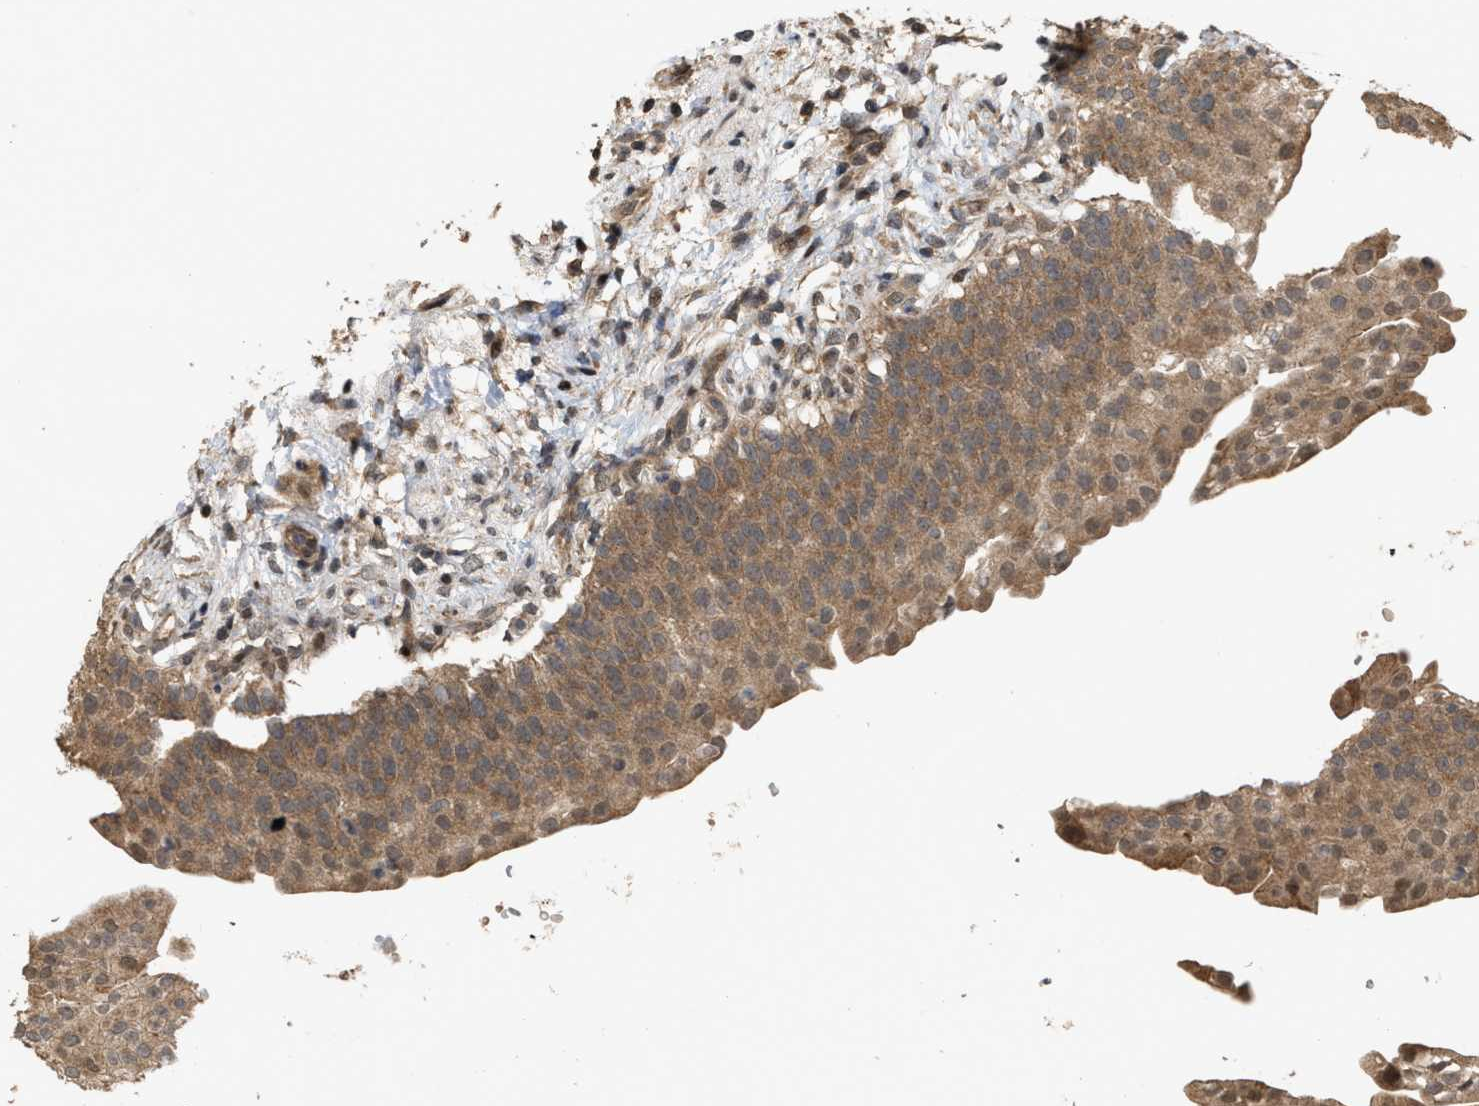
{"staining": {"intensity": "strong", "quantity": ">75%", "location": "cytoplasmic/membranous,nuclear"}, "tissue": "urinary bladder", "cell_type": "Urothelial cells", "image_type": "normal", "snomed": [{"axis": "morphology", "description": "Normal tissue, NOS"}, {"axis": "topography", "description": "Urinary bladder"}], "caption": "Benign urinary bladder was stained to show a protein in brown. There is high levels of strong cytoplasmic/membranous,nuclear positivity in about >75% of urothelial cells.", "gene": "ELP2", "patient": {"sex": "female", "age": 60}}